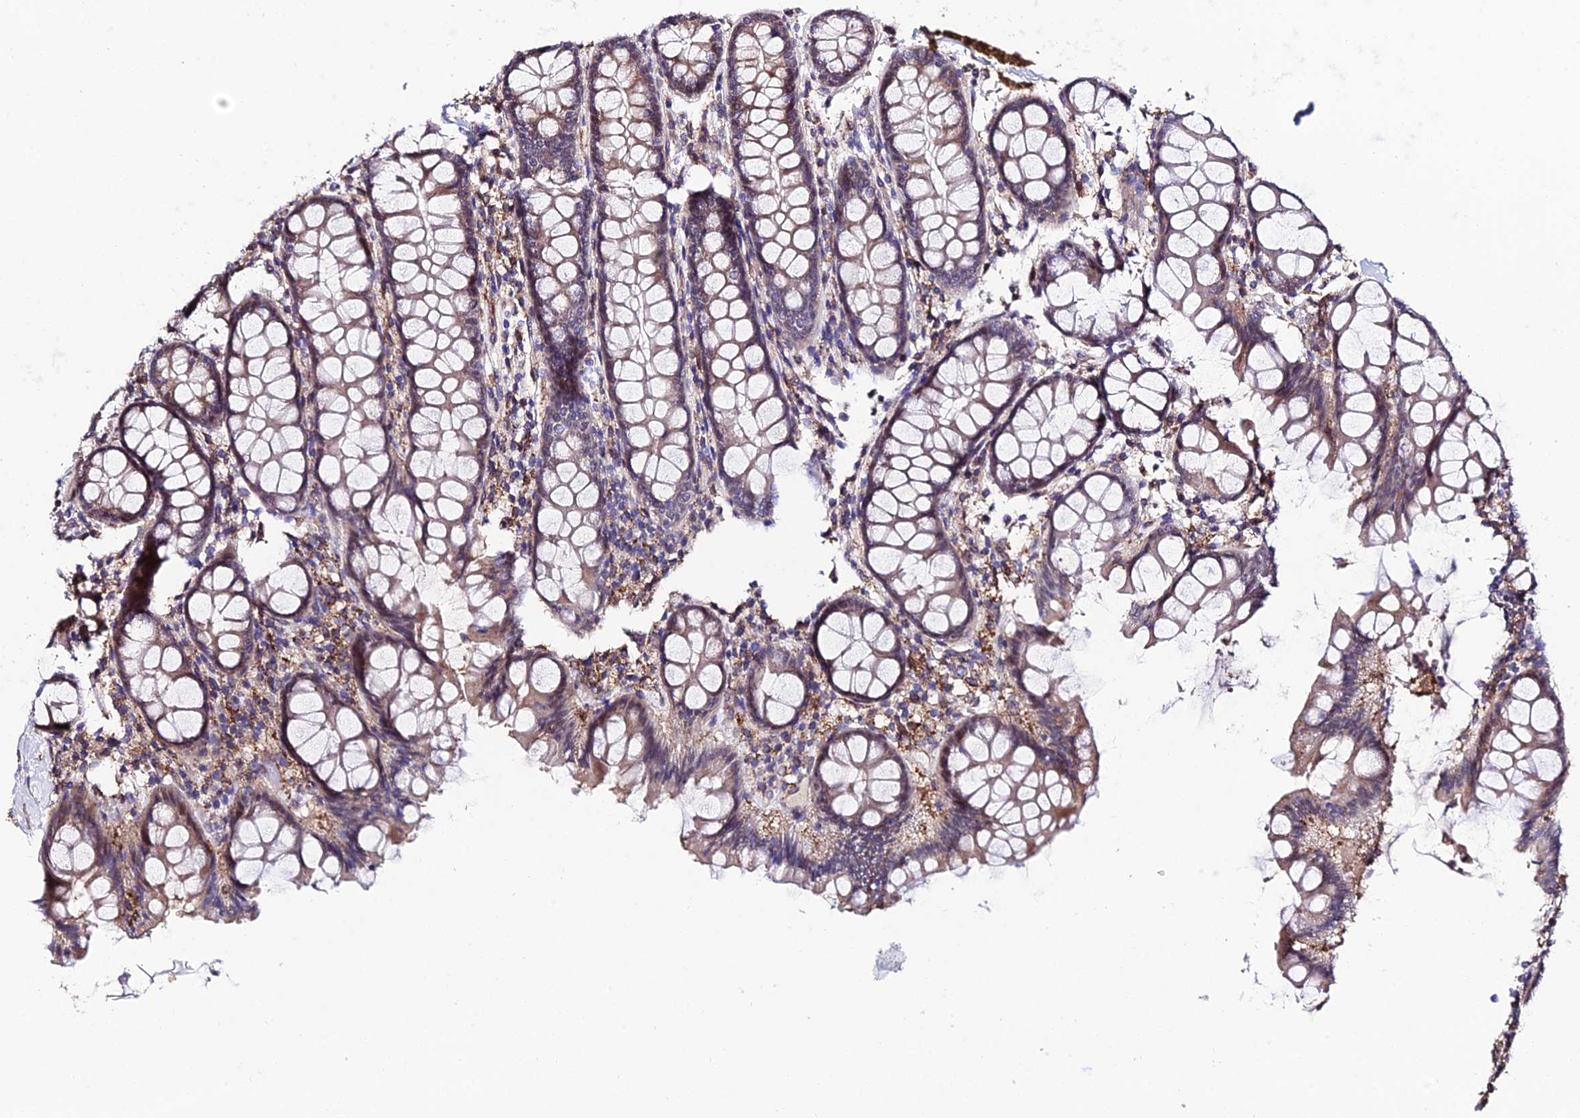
{"staining": {"intensity": "weak", "quantity": ">75%", "location": "cytoplasmic/membranous"}, "tissue": "colon", "cell_type": "Glandular cells", "image_type": "normal", "snomed": [{"axis": "morphology", "description": "Normal tissue, NOS"}, {"axis": "topography", "description": "Colon"}], "caption": "A photomicrograph showing weak cytoplasmic/membranous positivity in about >75% of glandular cells in unremarkable colon, as visualized by brown immunohistochemical staining.", "gene": "DDX19A", "patient": {"sex": "female", "age": 79}}